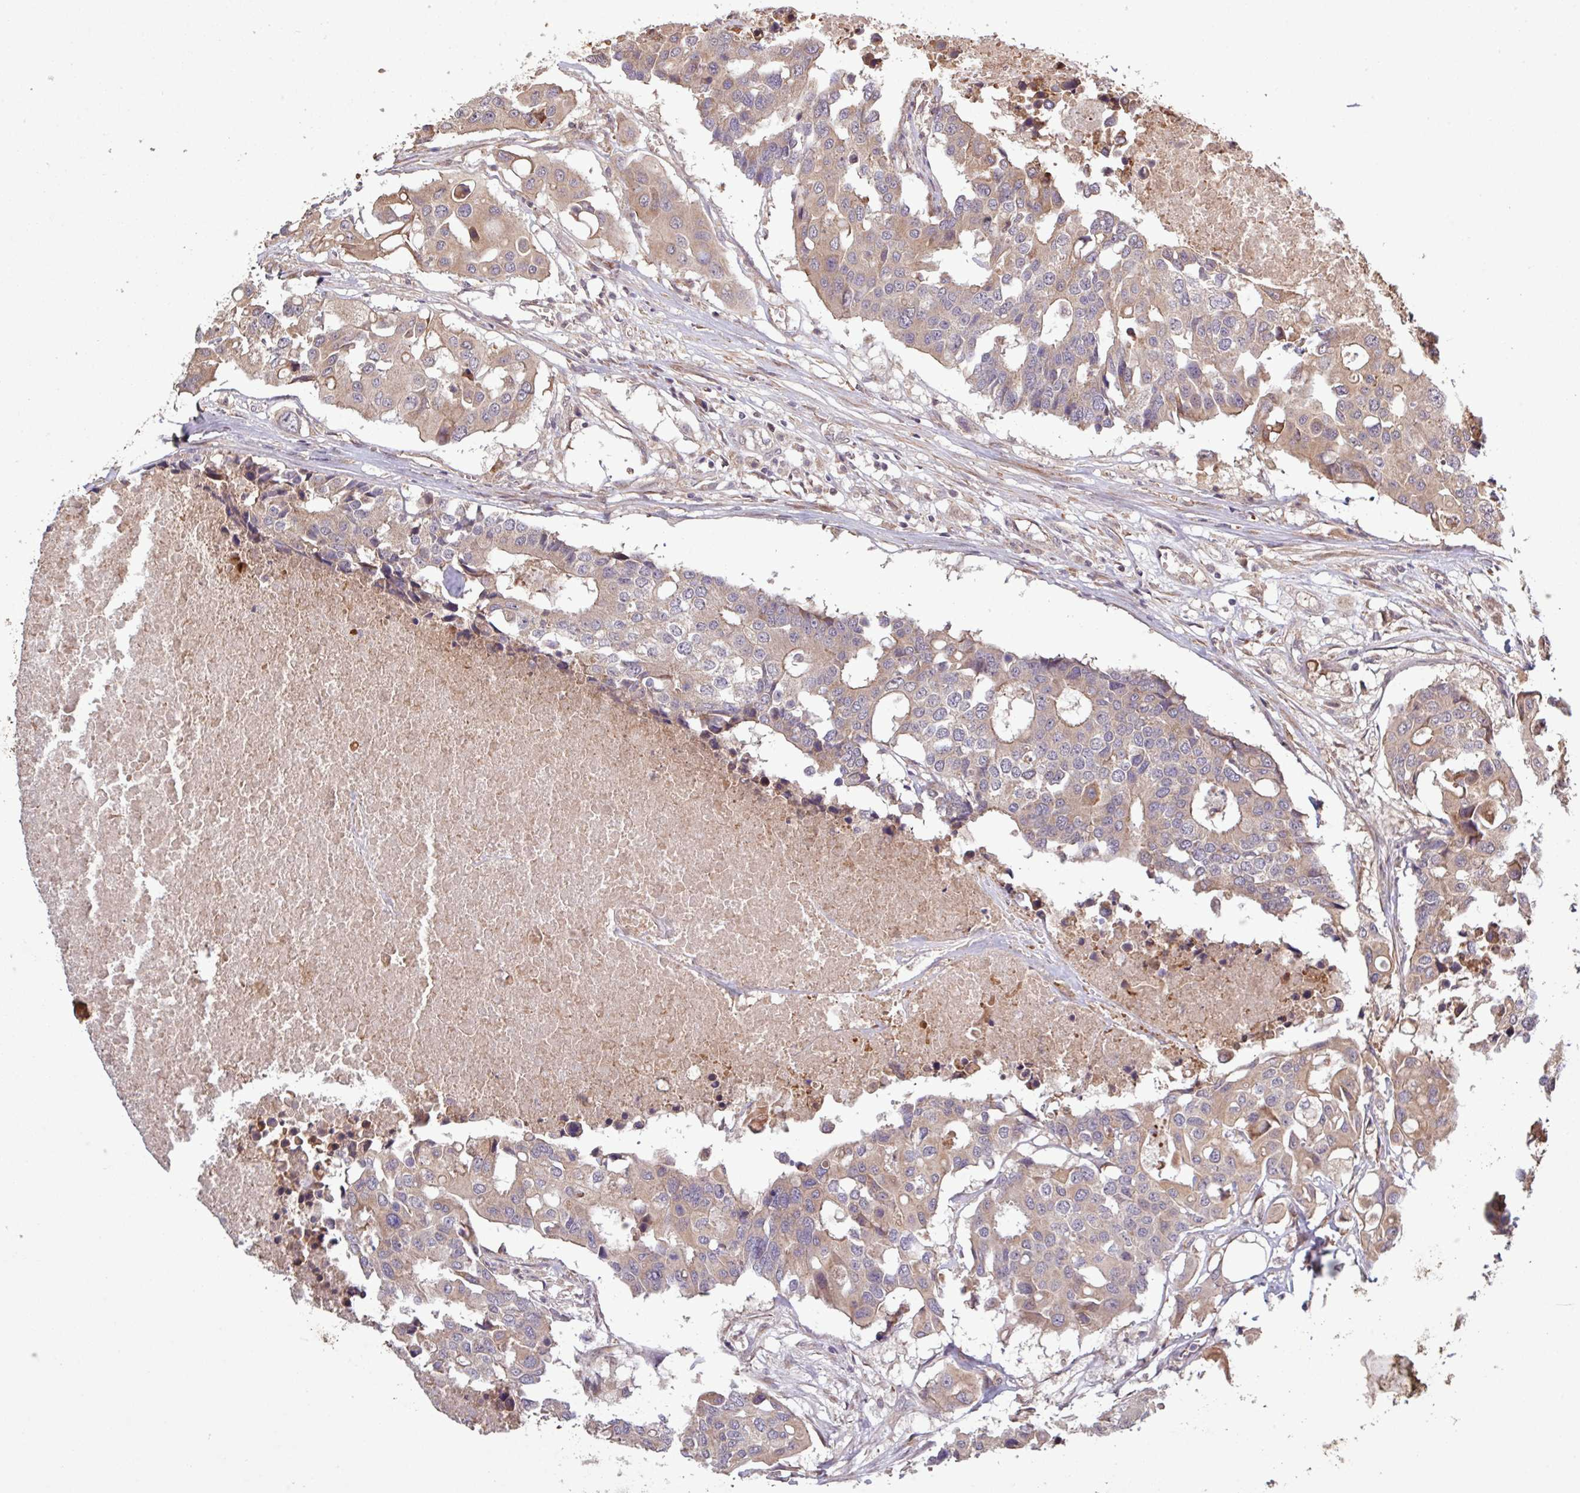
{"staining": {"intensity": "weak", "quantity": ">75%", "location": "cytoplasmic/membranous"}, "tissue": "colorectal cancer", "cell_type": "Tumor cells", "image_type": "cancer", "snomed": [{"axis": "morphology", "description": "Adenocarcinoma, NOS"}, {"axis": "topography", "description": "Colon"}], "caption": "Colorectal cancer tissue reveals weak cytoplasmic/membranous positivity in about >75% of tumor cells (brown staining indicates protein expression, while blue staining denotes nuclei).", "gene": "TRABD2A", "patient": {"sex": "male", "age": 77}}